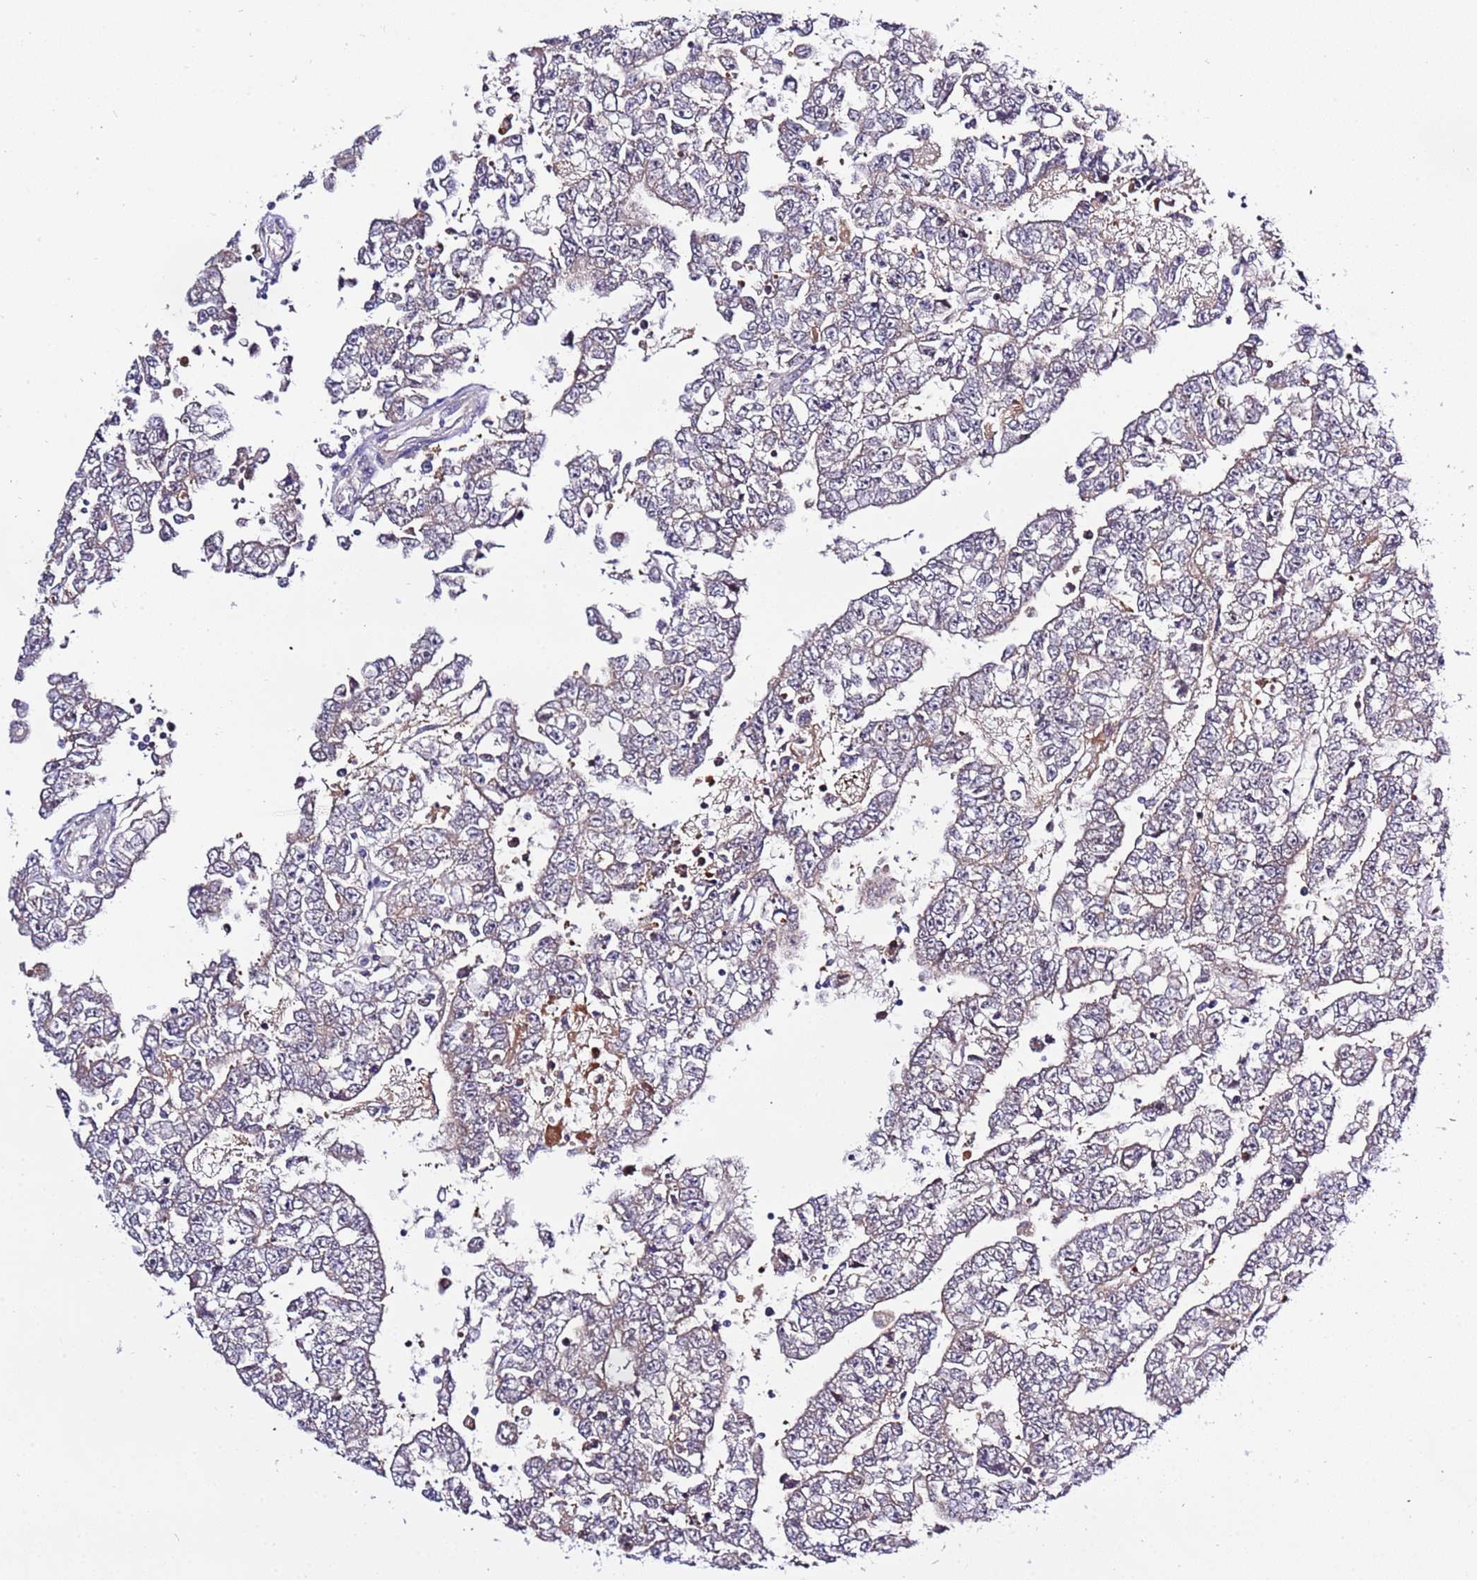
{"staining": {"intensity": "weak", "quantity": "<25%", "location": "cytoplasmic/membranous"}, "tissue": "testis cancer", "cell_type": "Tumor cells", "image_type": "cancer", "snomed": [{"axis": "morphology", "description": "Carcinoma, Embryonal, NOS"}, {"axis": "topography", "description": "Testis"}], "caption": "Immunohistochemistry (IHC) micrograph of testis cancer (embryonal carcinoma) stained for a protein (brown), which shows no positivity in tumor cells. (Brightfield microscopy of DAB (3,3'-diaminobenzidine) IHC at high magnification).", "gene": "STIP1", "patient": {"sex": "male", "age": 25}}